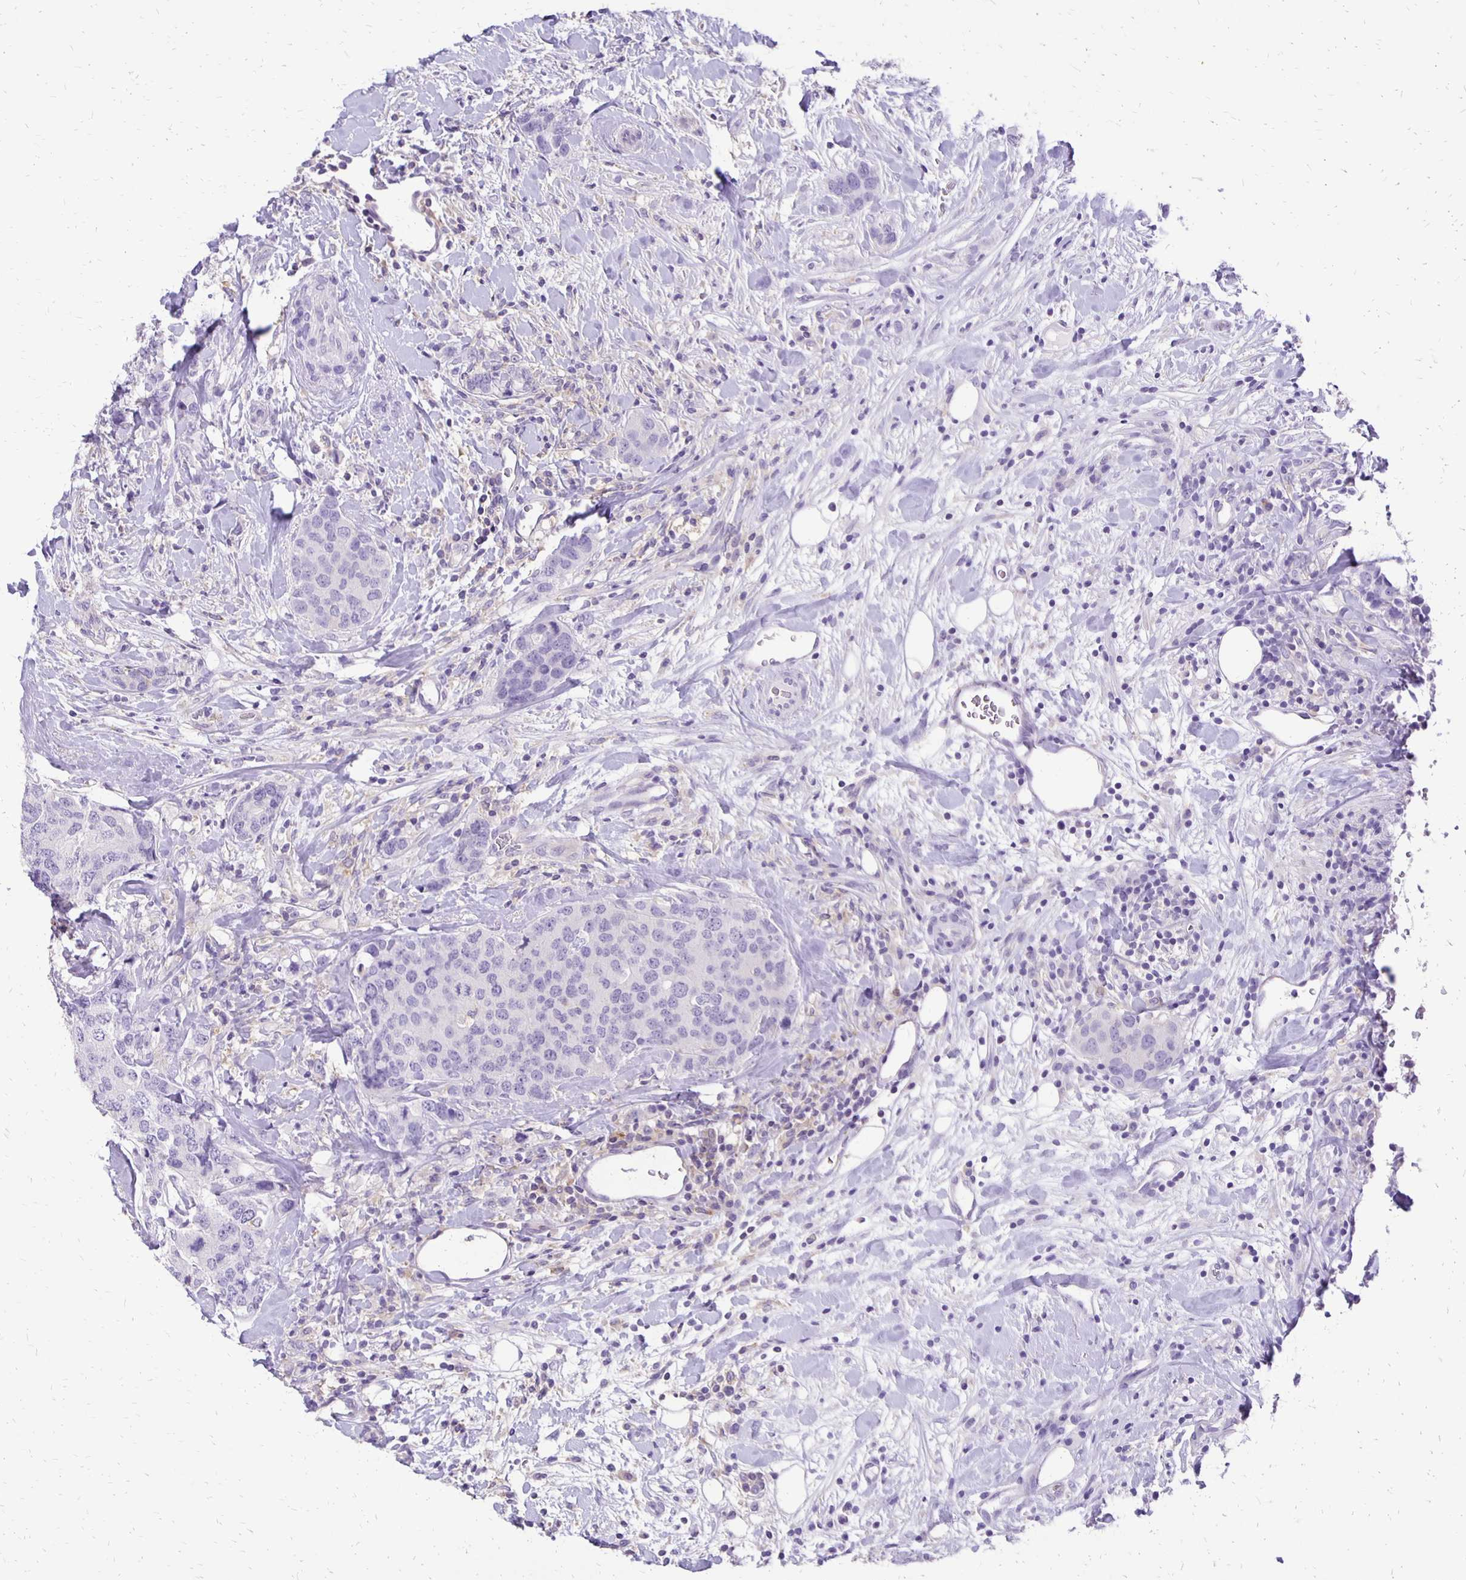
{"staining": {"intensity": "negative", "quantity": "none", "location": "none"}, "tissue": "breast cancer", "cell_type": "Tumor cells", "image_type": "cancer", "snomed": [{"axis": "morphology", "description": "Lobular carcinoma"}, {"axis": "topography", "description": "Breast"}], "caption": "High magnification brightfield microscopy of breast cancer stained with DAB (brown) and counterstained with hematoxylin (blue): tumor cells show no significant expression.", "gene": "ANKRD45", "patient": {"sex": "female", "age": 59}}